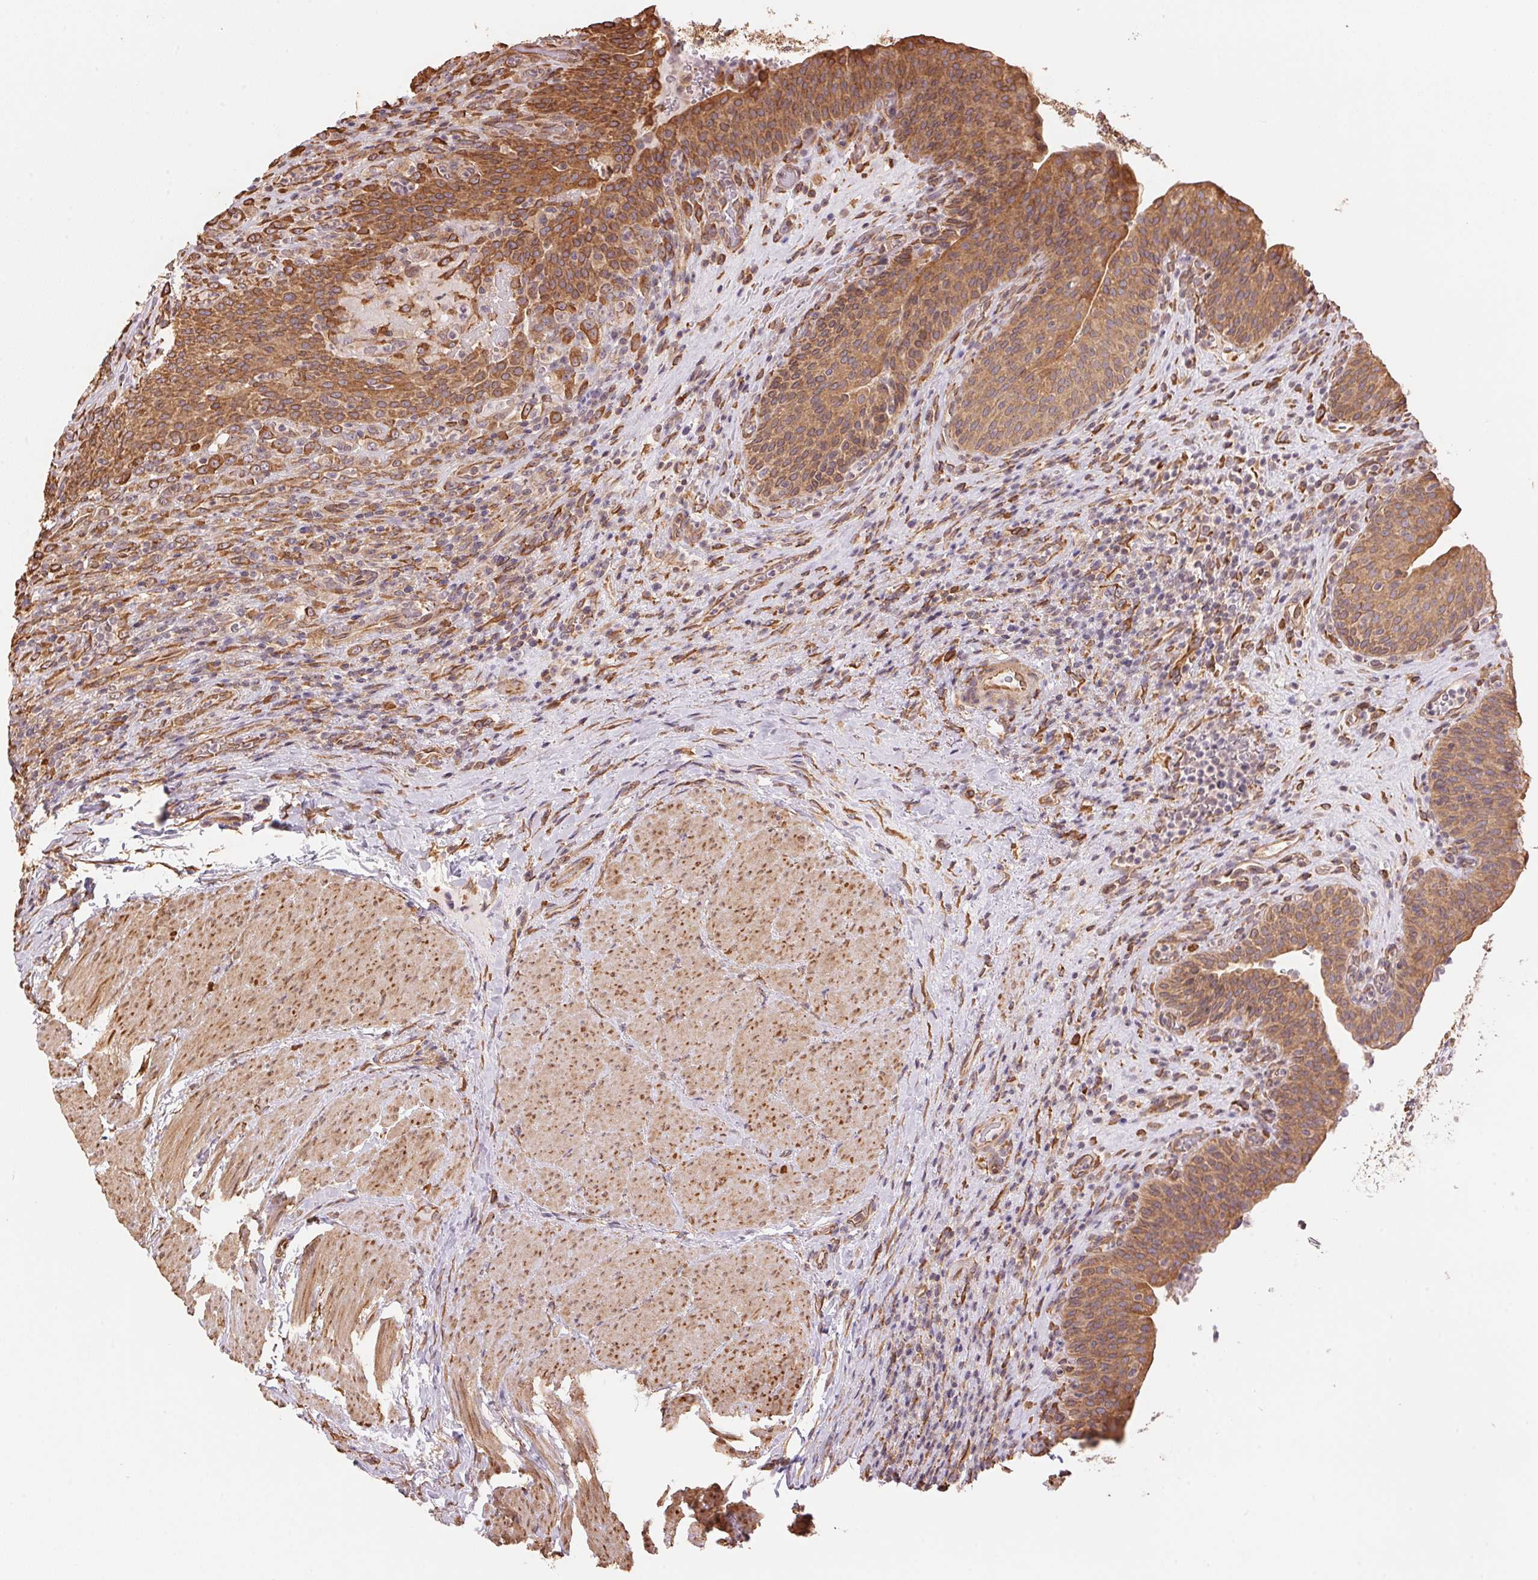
{"staining": {"intensity": "moderate", "quantity": ">75%", "location": "cytoplasmic/membranous"}, "tissue": "urinary bladder", "cell_type": "Urothelial cells", "image_type": "normal", "snomed": [{"axis": "morphology", "description": "Normal tissue, NOS"}, {"axis": "topography", "description": "Urinary bladder"}, {"axis": "topography", "description": "Peripheral nerve tissue"}], "caption": "Moderate cytoplasmic/membranous positivity for a protein is appreciated in about >75% of urothelial cells of normal urinary bladder using immunohistochemistry (IHC).", "gene": "C6orf163", "patient": {"sex": "male", "age": 66}}